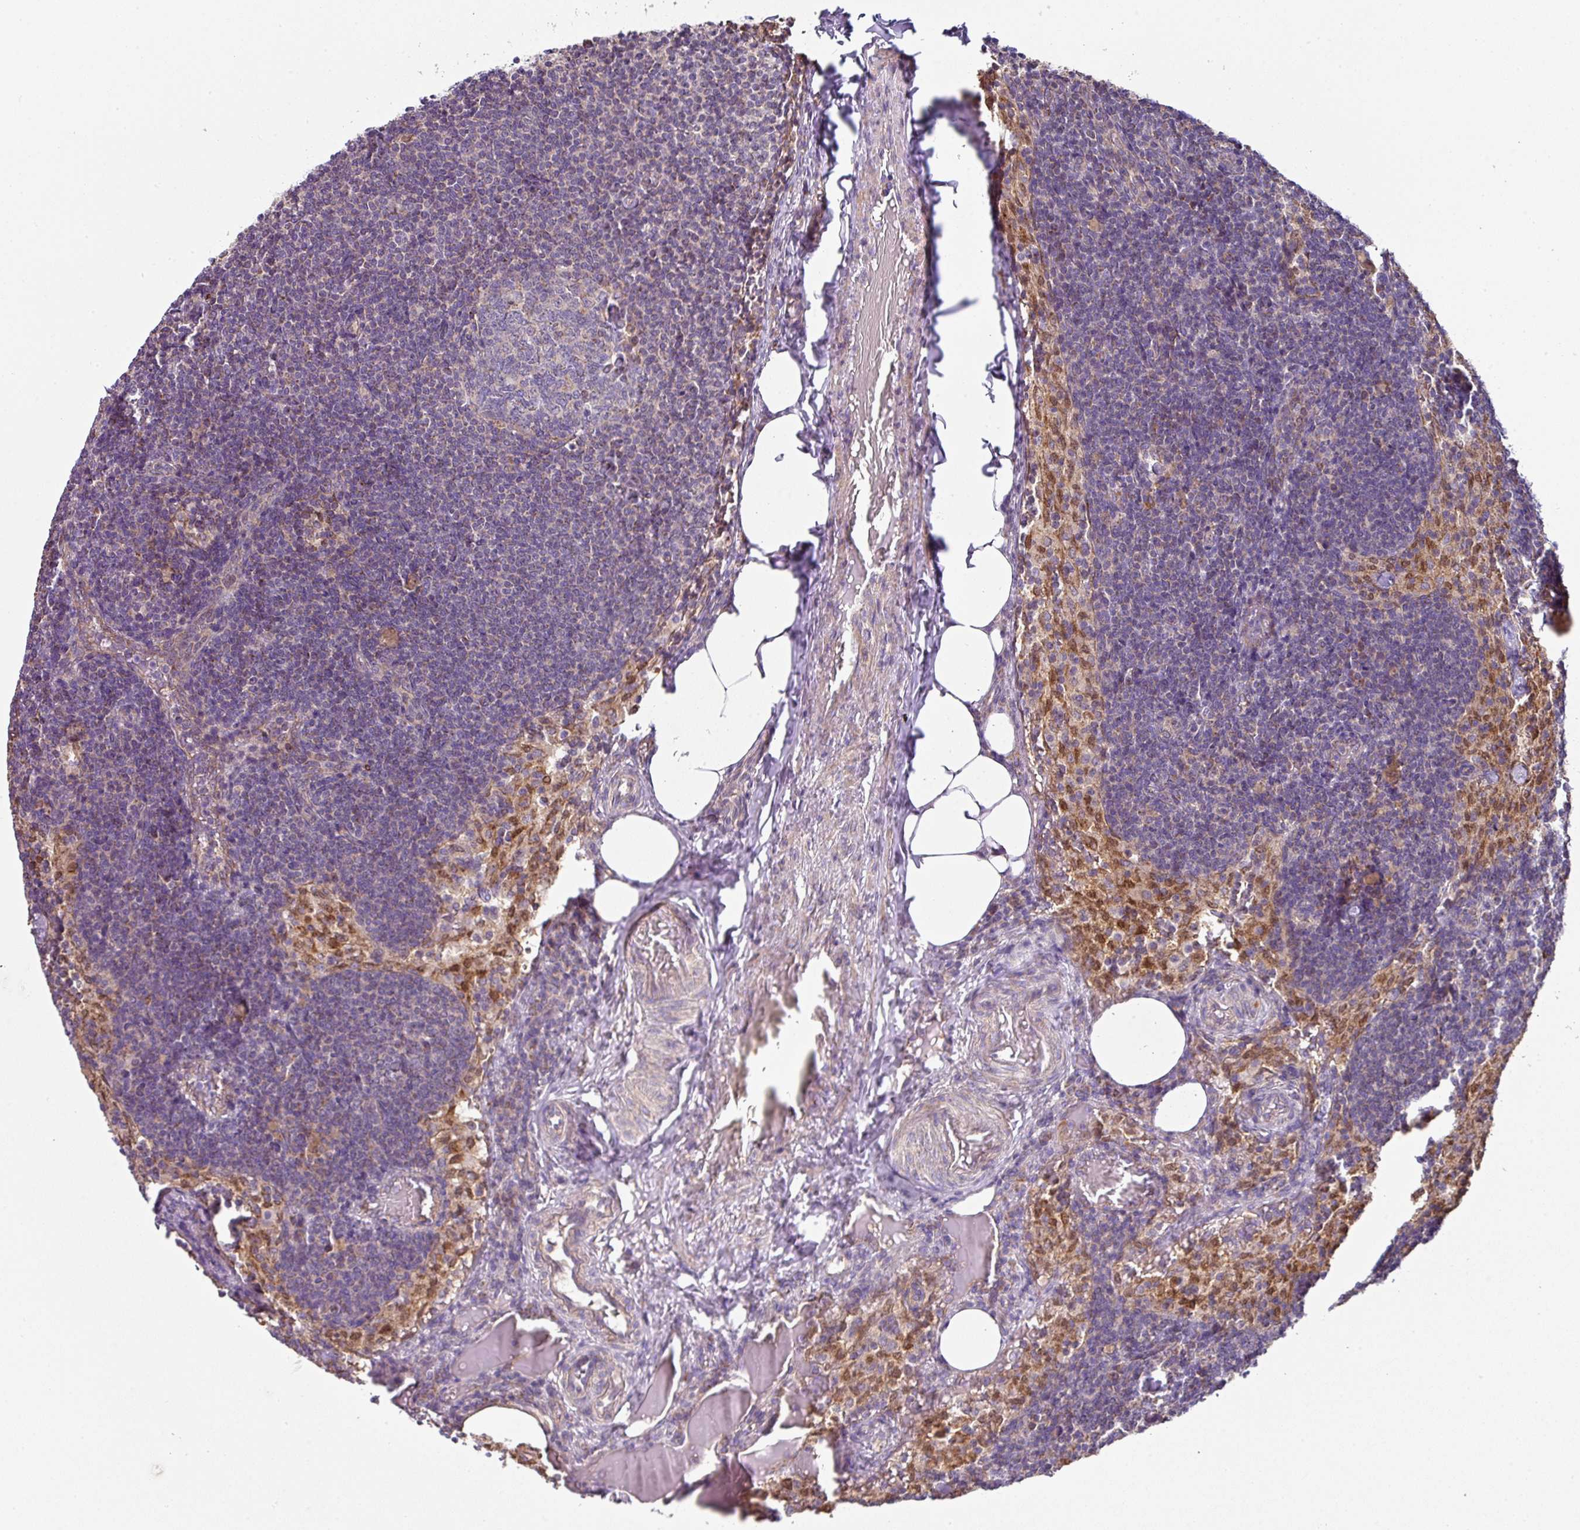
{"staining": {"intensity": "negative", "quantity": "none", "location": "none"}, "tissue": "lymph node", "cell_type": "Germinal center cells", "image_type": "normal", "snomed": [{"axis": "morphology", "description": "Normal tissue, NOS"}, {"axis": "topography", "description": "Lymph node"}], "caption": "Immunohistochemical staining of unremarkable lymph node reveals no significant expression in germinal center cells.", "gene": "STK35", "patient": {"sex": "male", "age": 49}}